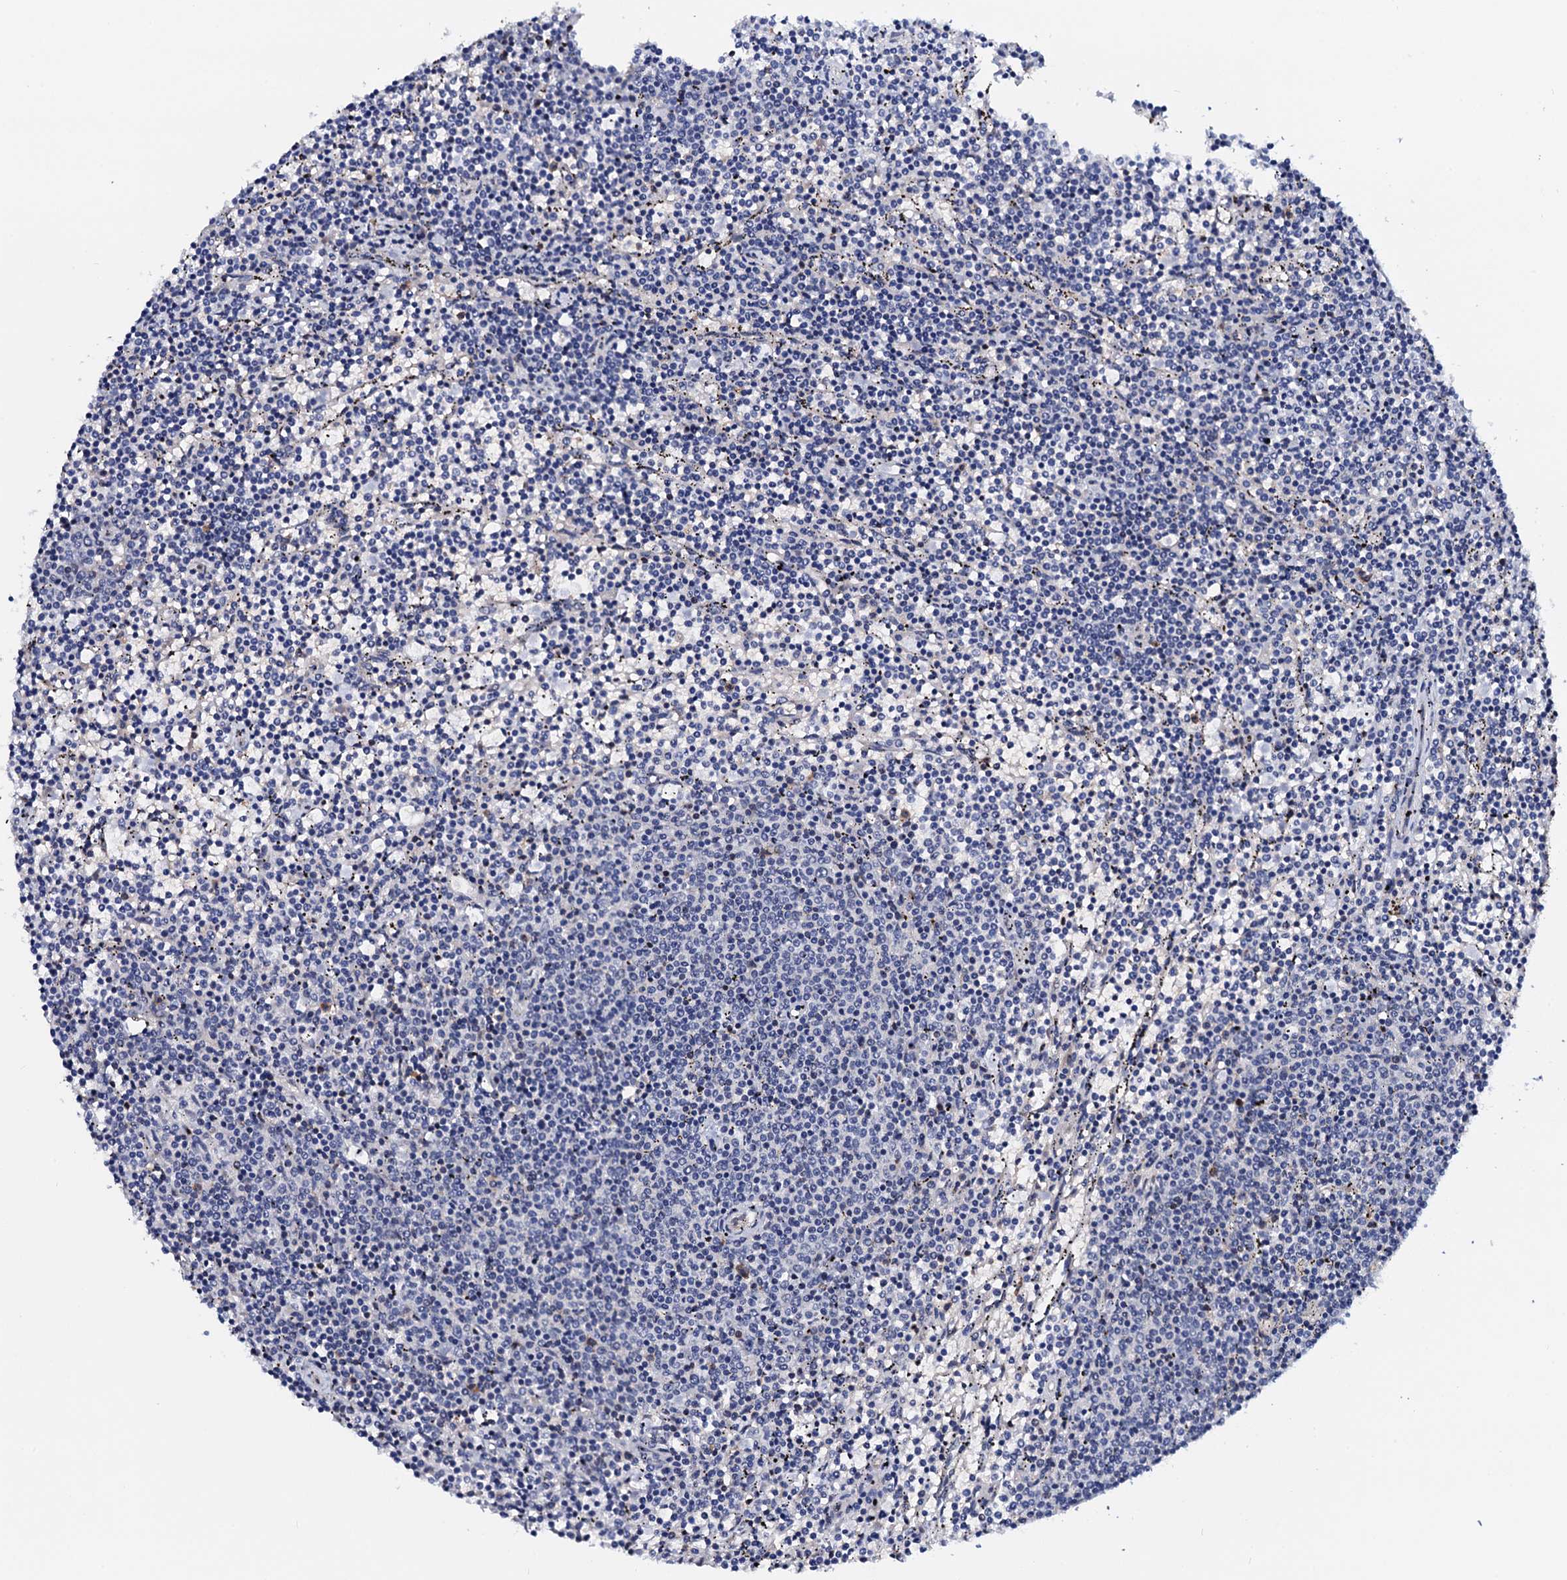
{"staining": {"intensity": "negative", "quantity": "none", "location": "none"}, "tissue": "lymphoma", "cell_type": "Tumor cells", "image_type": "cancer", "snomed": [{"axis": "morphology", "description": "Malignant lymphoma, non-Hodgkin's type, Low grade"}, {"axis": "topography", "description": "Spleen"}], "caption": "High power microscopy photomicrograph of an immunohistochemistry (IHC) image of lymphoma, revealing no significant positivity in tumor cells.", "gene": "C16orf87", "patient": {"sex": "female", "age": 50}}